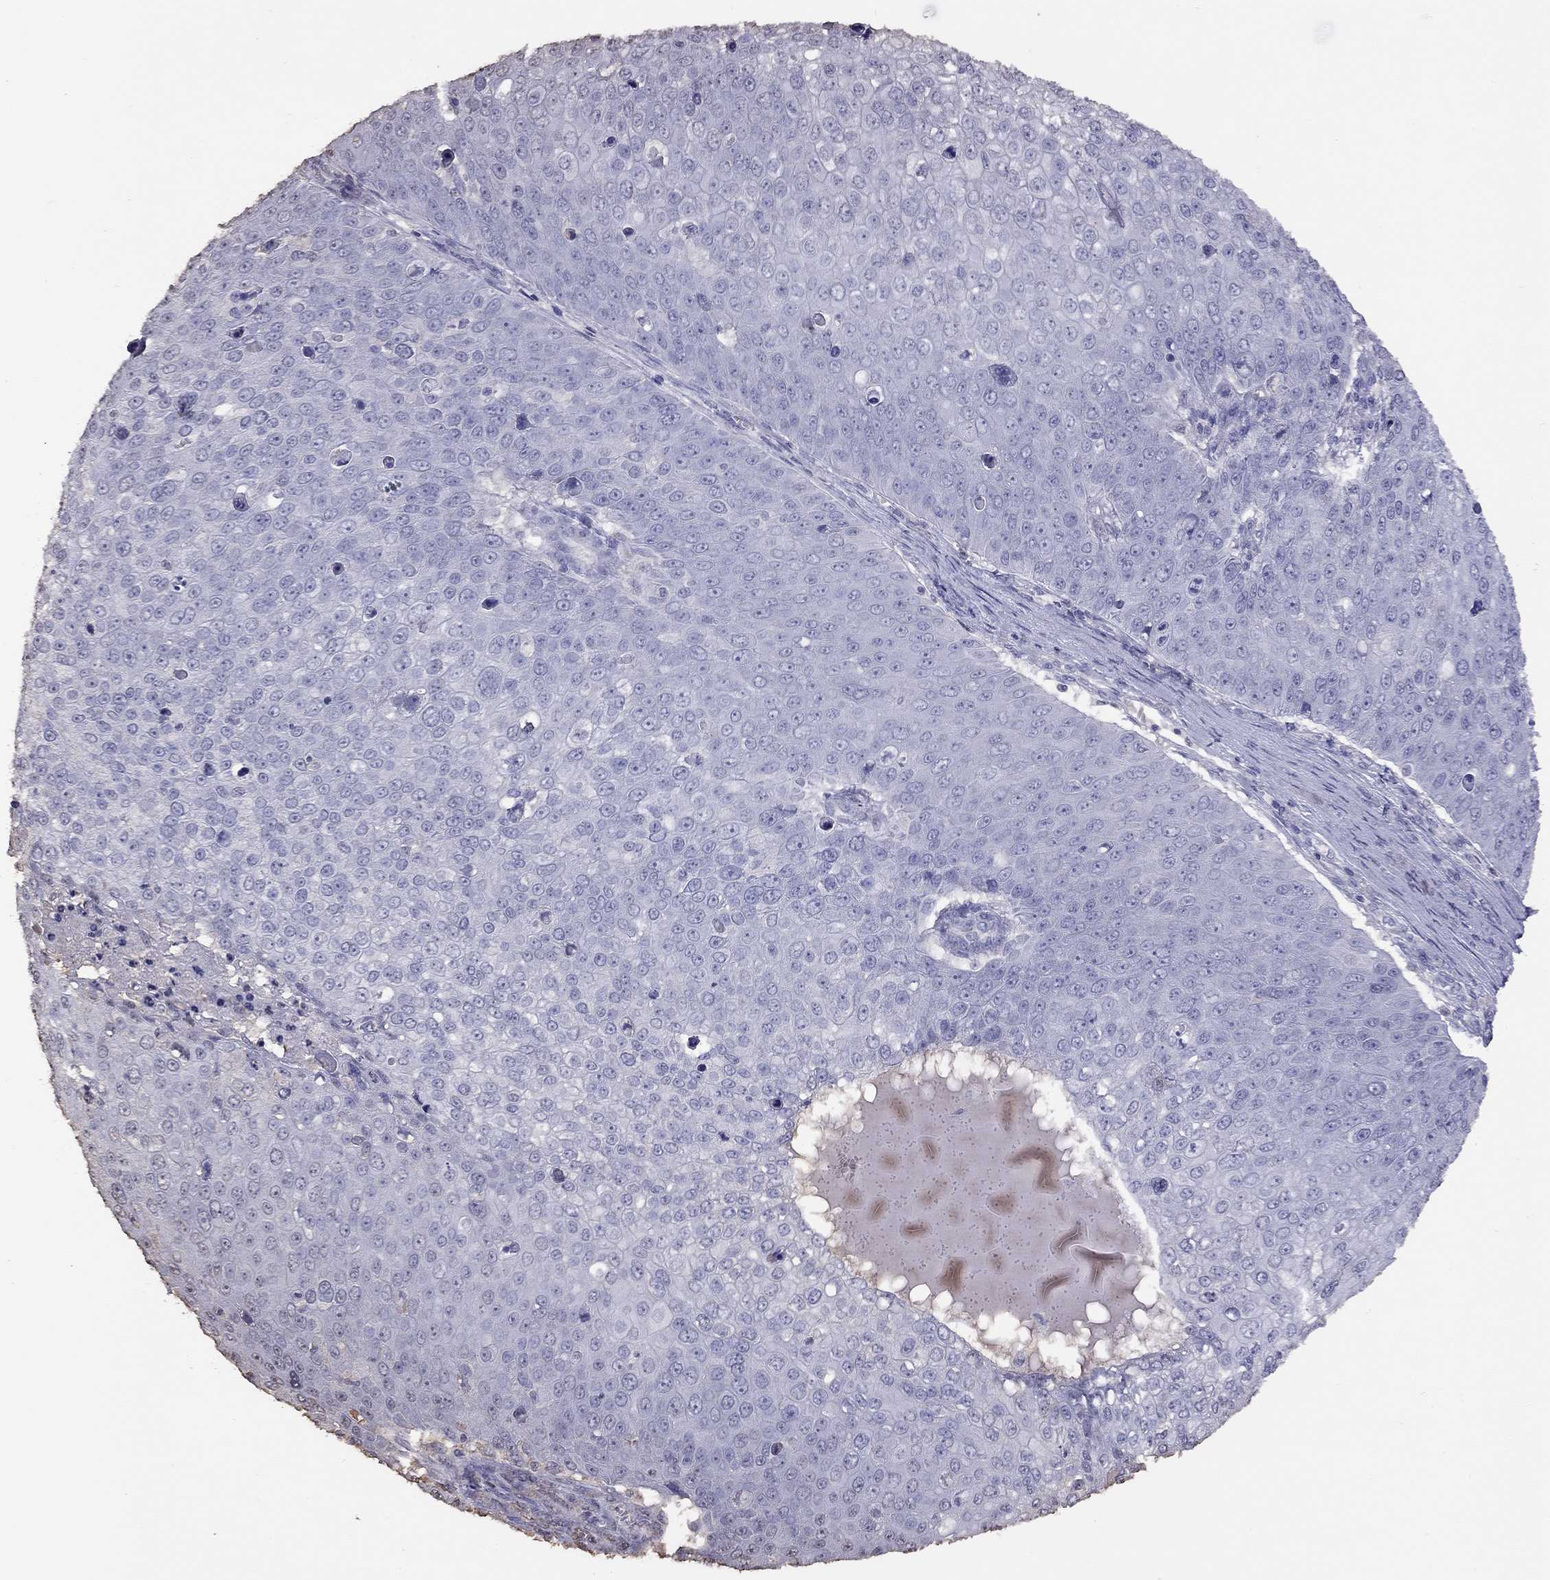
{"staining": {"intensity": "negative", "quantity": "none", "location": "none"}, "tissue": "skin cancer", "cell_type": "Tumor cells", "image_type": "cancer", "snomed": [{"axis": "morphology", "description": "Squamous cell carcinoma, NOS"}, {"axis": "topography", "description": "Skin"}], "caption": "Human skin squamous cell carcinoma stained for a protein using IHC reveals no positivity in tumor cells.", "gene": "SUN3", "patient": {"sex": "male", "age": 71}}